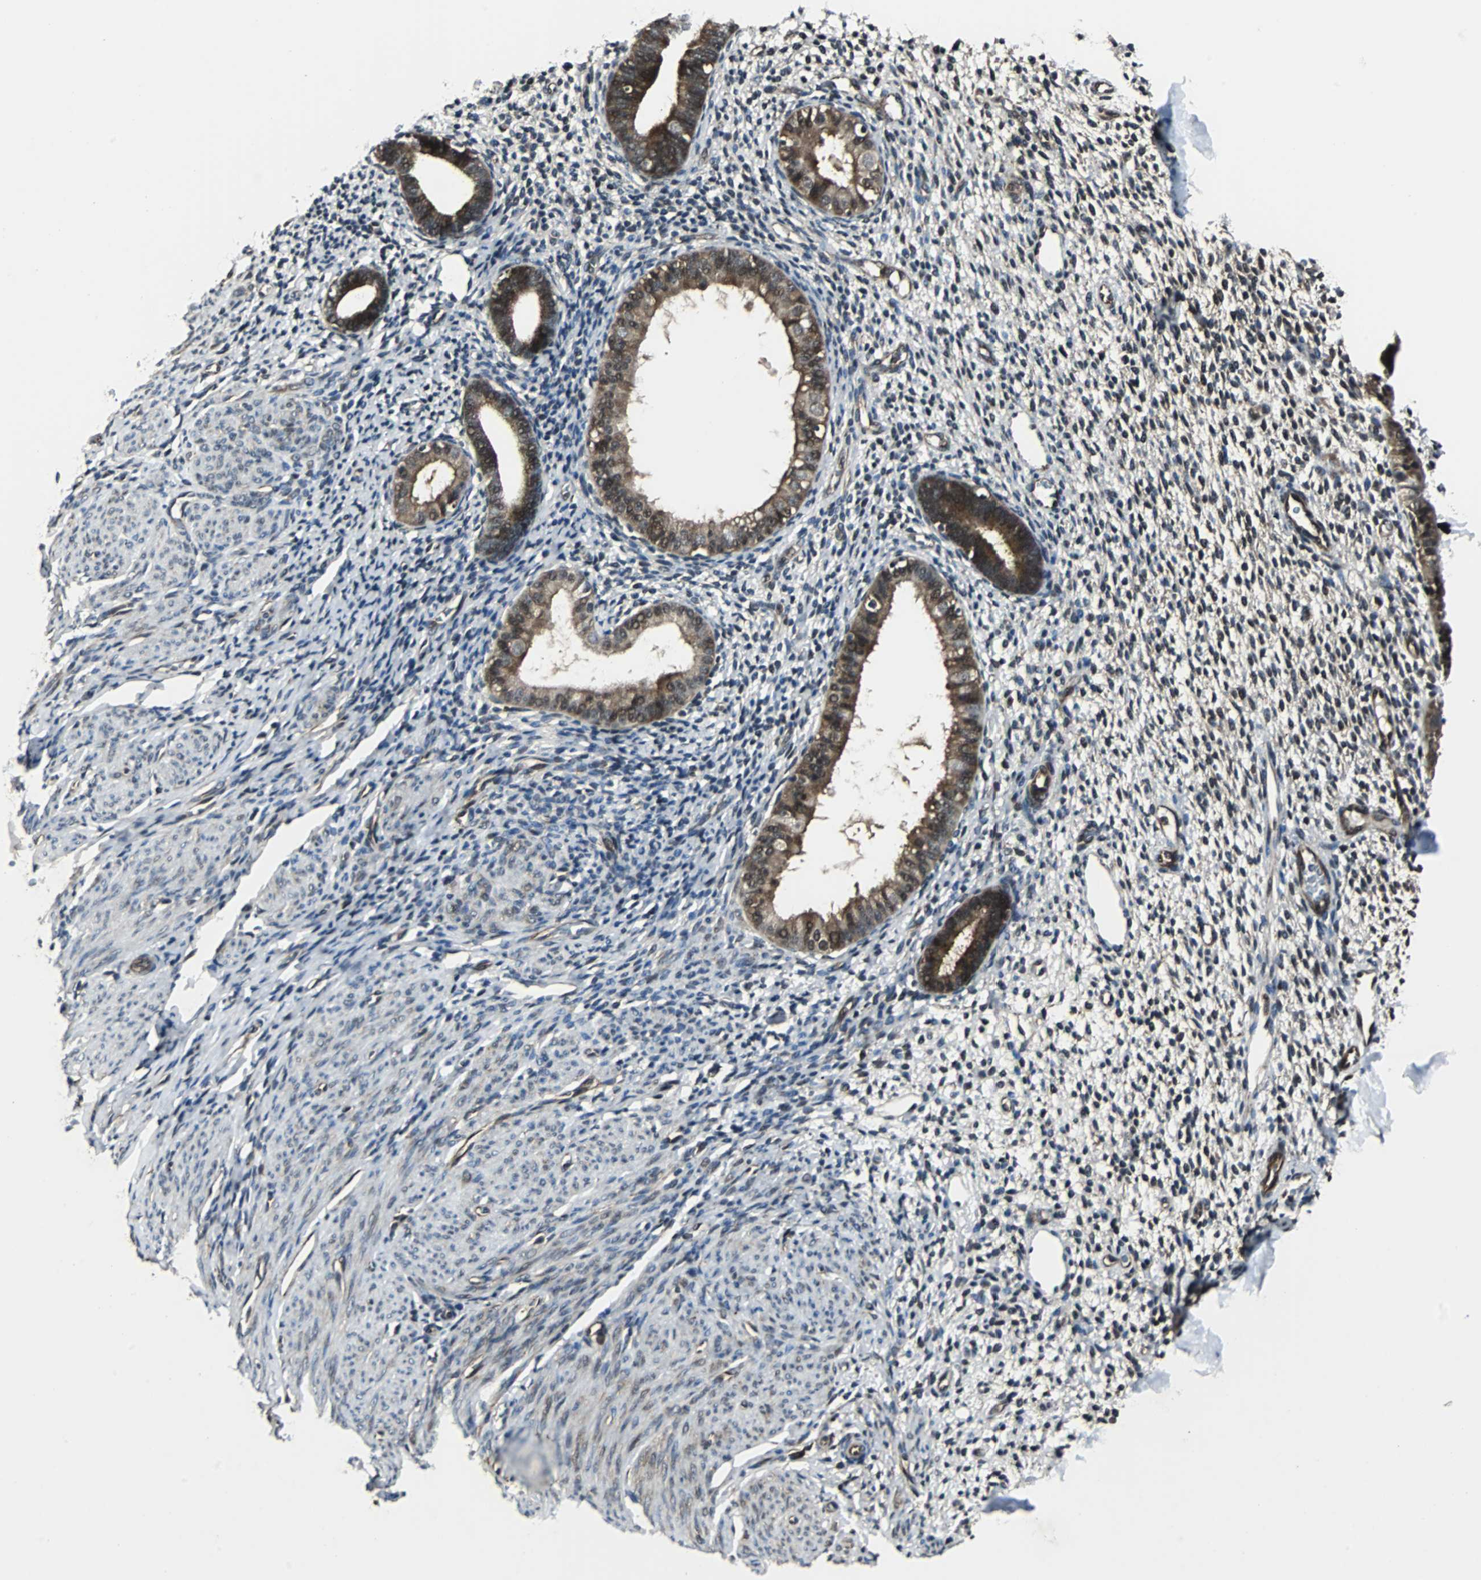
{"staining": {"intensity": "moderate", "quantity": "25%-75%", "location": "cytoplasmic/membranous"}, "tissue": "endometrium", "cell_type": "Cells in endometrial stroma", "image_type": "normal", "snomed": [{"axis": "morphology", "description": "Normal tissue, NOS"}, {"axis": "topography", "description": "Endometrium"}], "caption": "This micrograph displays IHC staining of benign endometrium, with medium moderate cytoplasmic/membranous expression in about 25%-75% of cells in endometrial stroma.", "gene": "CHP1", "patient": {"sex": "female", "age": 61}}